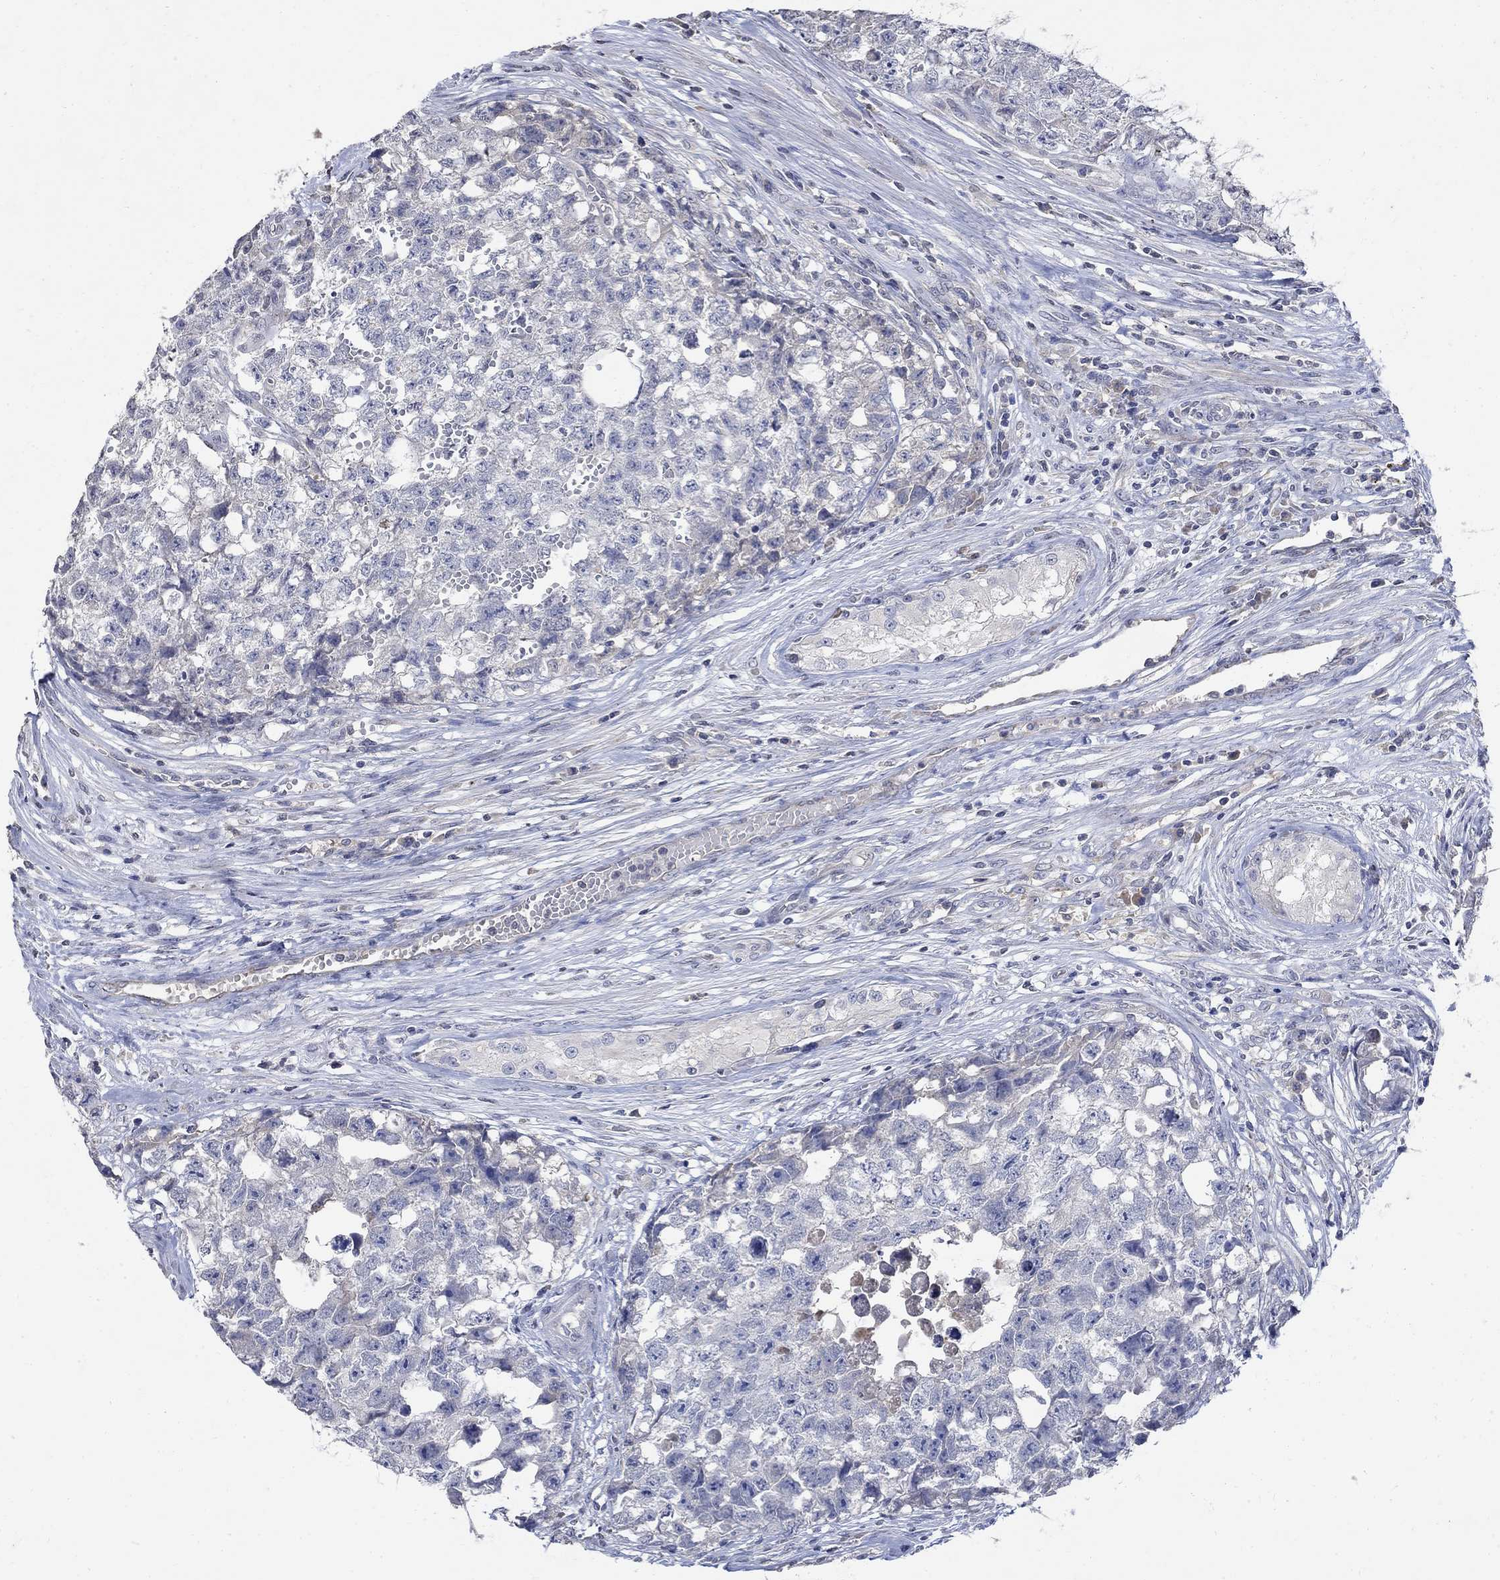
{"staining": {"intensity": "negative", "quantity": "none", "location": "none"}, "tissue": "testis cancer", "cell_type": "Tumor cells", "image_type": "cancer", "snomed": [{"axis": "morphology", "description": "Seminoma, NOS"}, {"axis": "morphology", "description": "Carcinoma, Embryonal, NOS"}, {"axis": "topography", "description": "Testis"}], "caption": "The micrograph exhibits no significant positivity in tumor cells of testis cancer (embryonal carcinoma). (DAB (3,3'-diaminobenzidine) immunohistochemistry (IHC) with hematoxylin counter stain).", "gene": "TMEM169", "patient": {"sex": "male", "age": 22}}